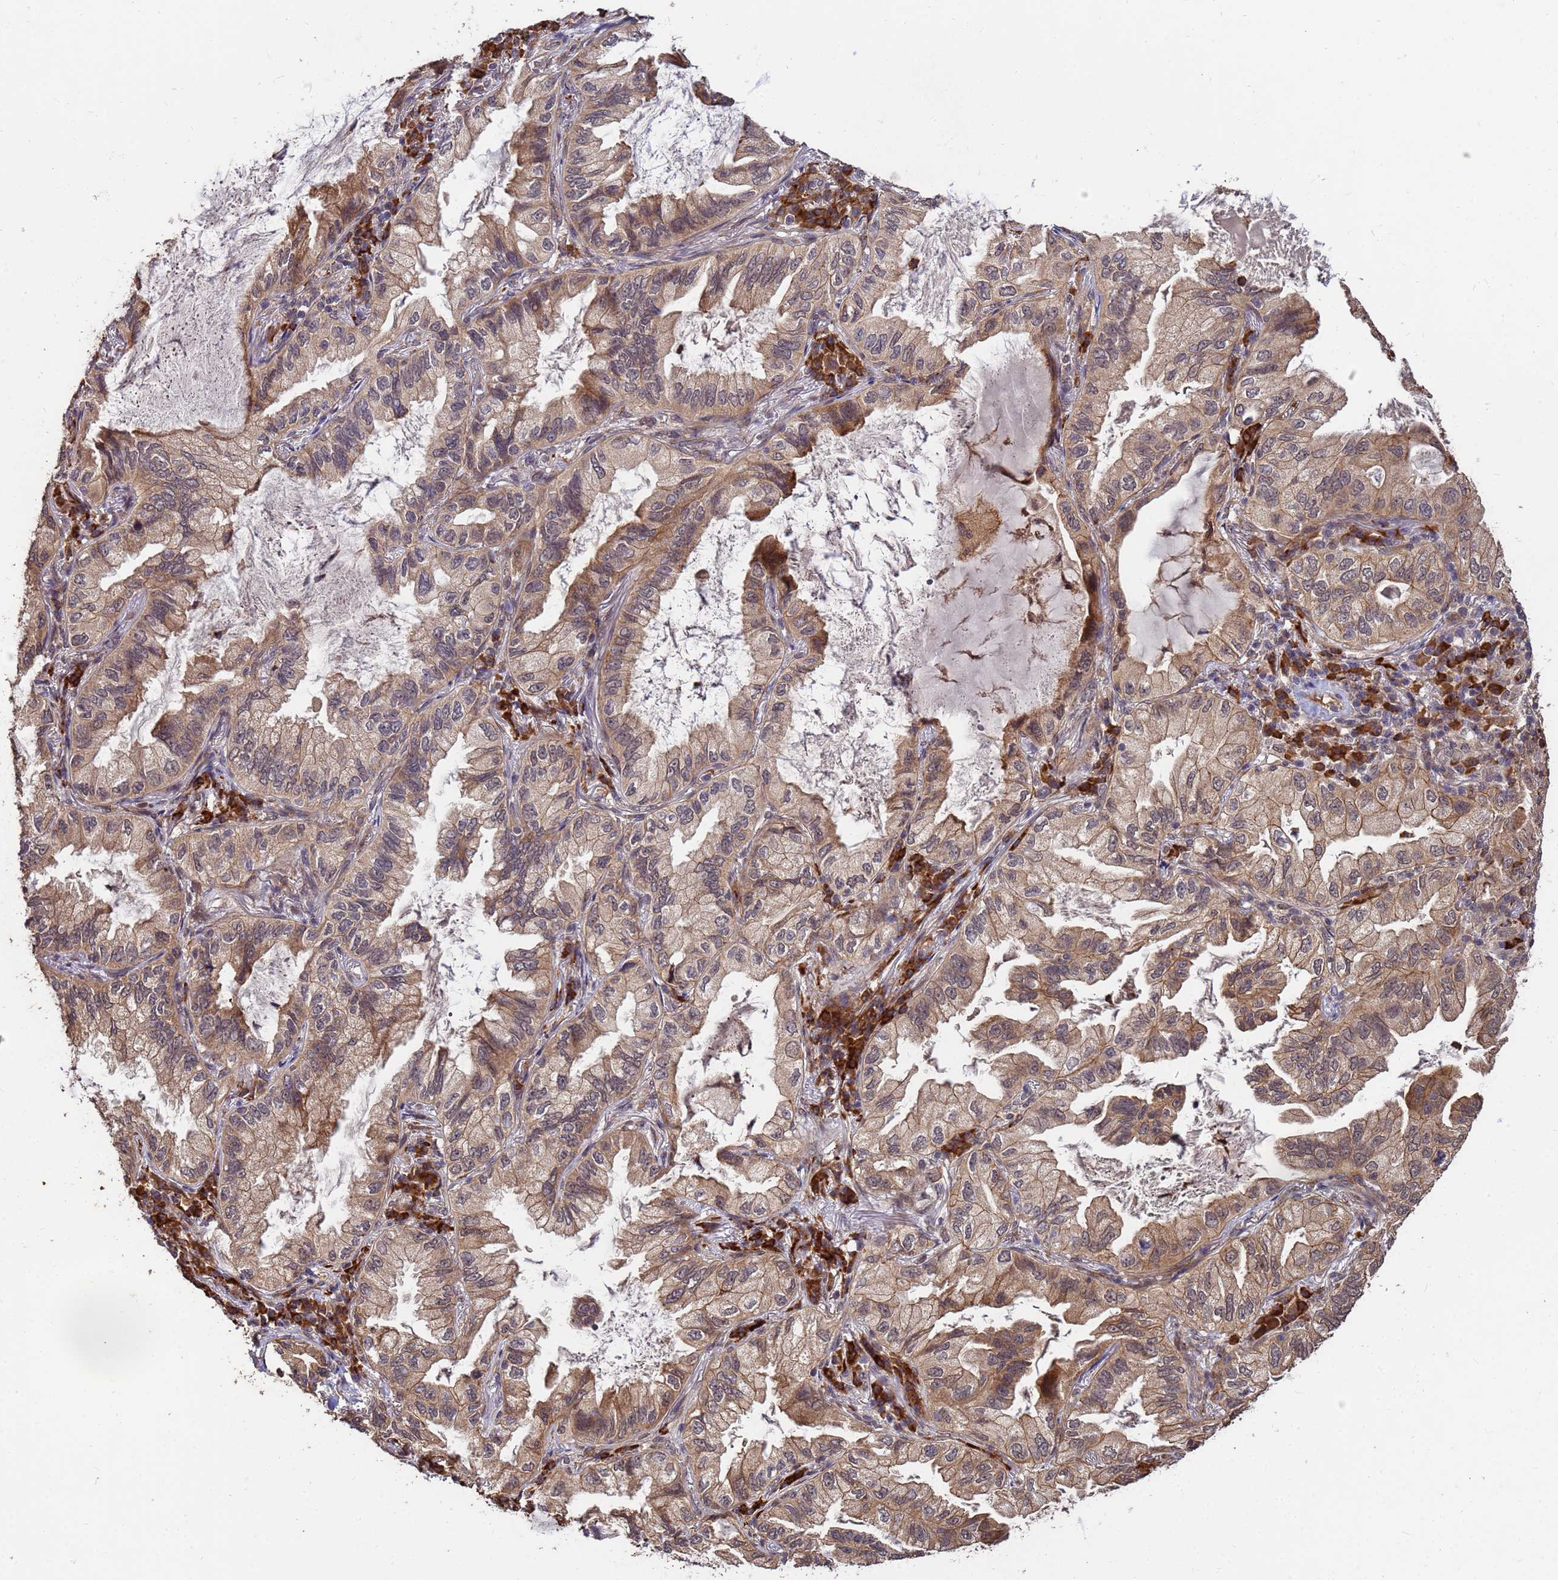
{"staining": {"intensity": "moderate", "quantity": "25%-75%", "location": "cytoplasmic/membranous"}, "tissue": "lung cancer", "cell_type": "Tumor cells", "image_type": "cancer", "snomed": [{"axis": "morphology", "description": "Adenocarcinoma, NOS"}, {"axis": "topography", "description": "Lung"}], "caption": "A high-resolution image shows immunohistochemistry (IHC) staining of lung cancer (adenocarcinoma), which displays moderate cytoplasmic/membranous positivity in approximately 25%-75% of tumor cells. The staining was performed using DAB (3,3'-diaminobenzidine) to visualize the protein expression in brown, while the nuclei were stained in blue with hematoxylin (Magnification: 20x).", "gene": "ZNF619", "patient": {"sex": "female", "age": 69}}